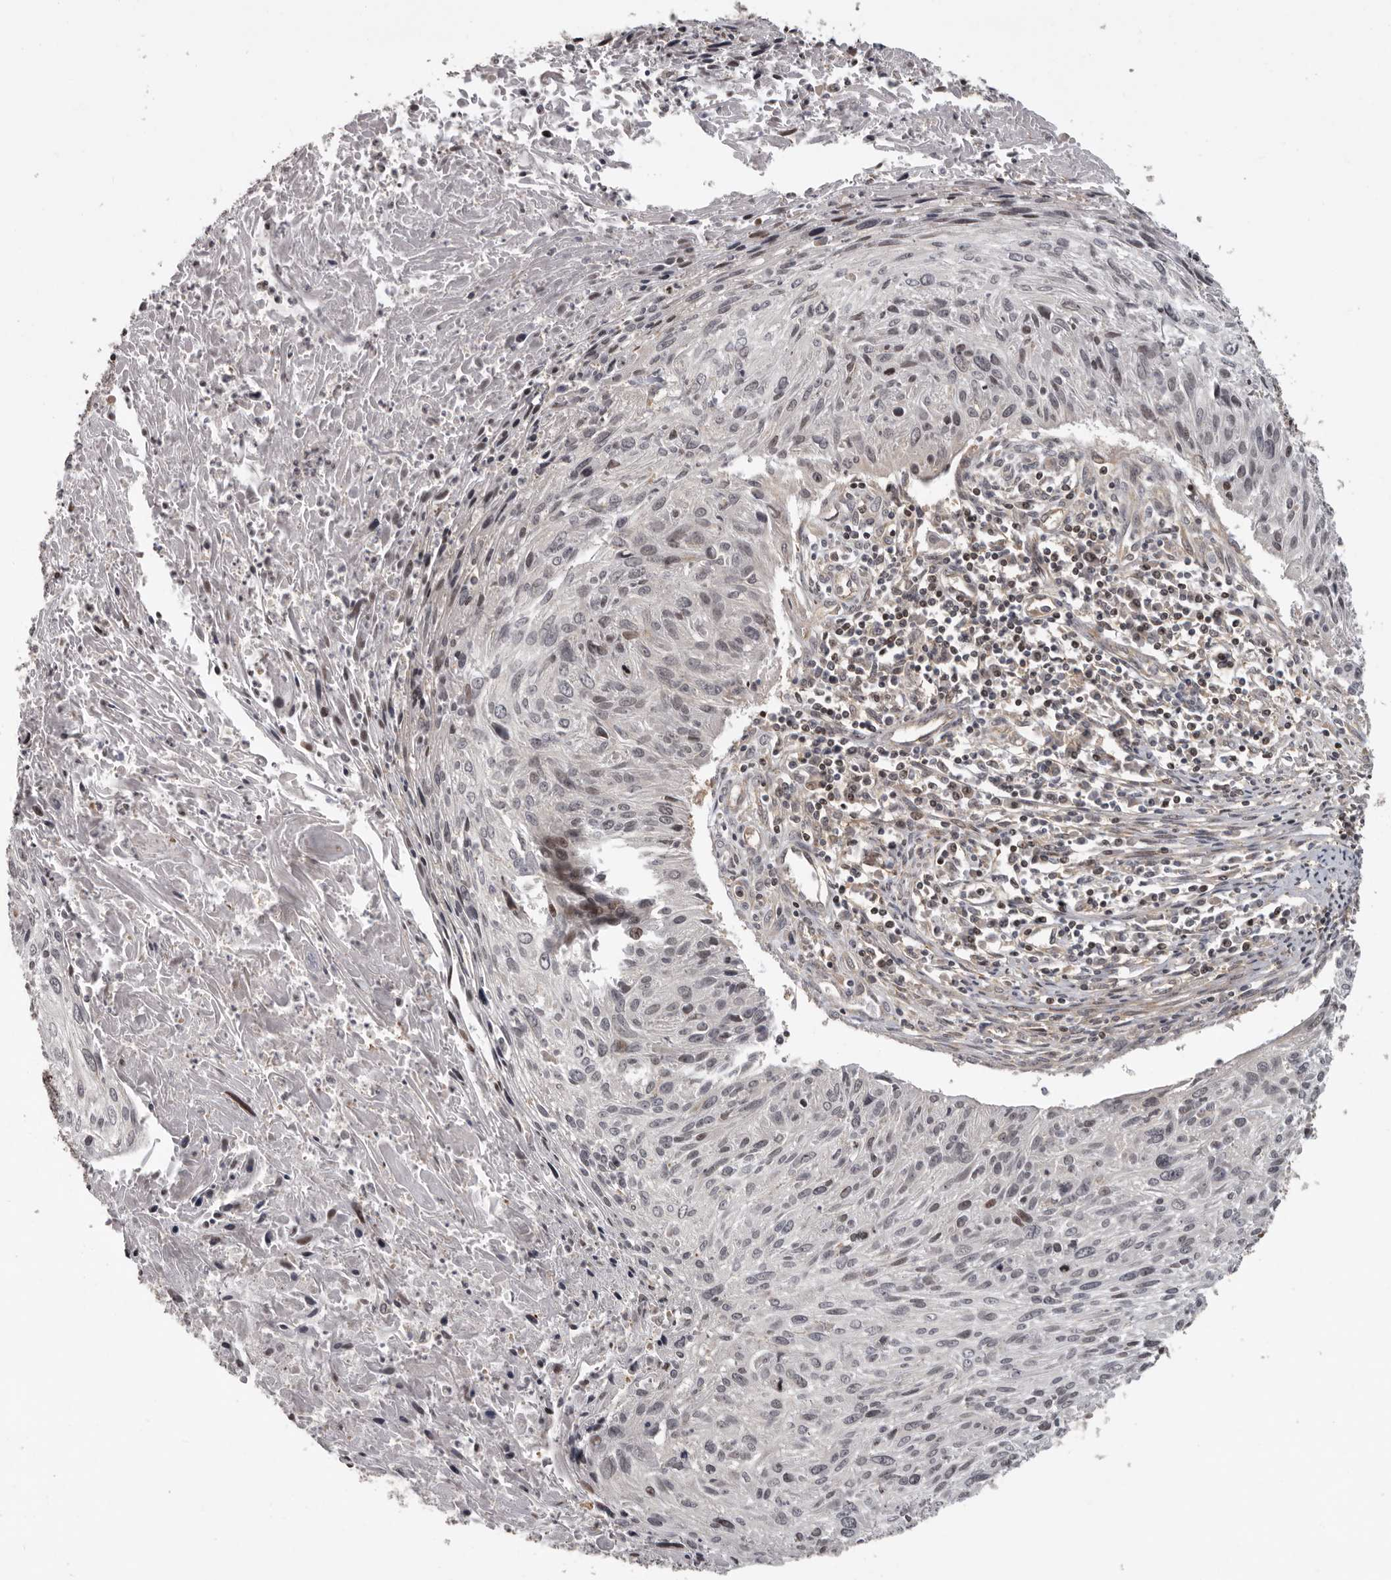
{"staining": {"intensity": "negative", "quantity": "none", "location": "none"}, "tissue": "cervical cancer", "cell_type": "Tumor cells", "image_type": "cancer", "snomed": [{"axis": "morphology", "description": "Squamous cell carcinoma, NOS"}, {"axis": "topography", "description": "Cervix"}], "caption": "Immunohistochemistry of human cervical cancer (squamous cell carcinoma) exhibits no expression in tumor cells.", "gene": "FGFR4", "patient": {"sex": "female", "age": 51}}